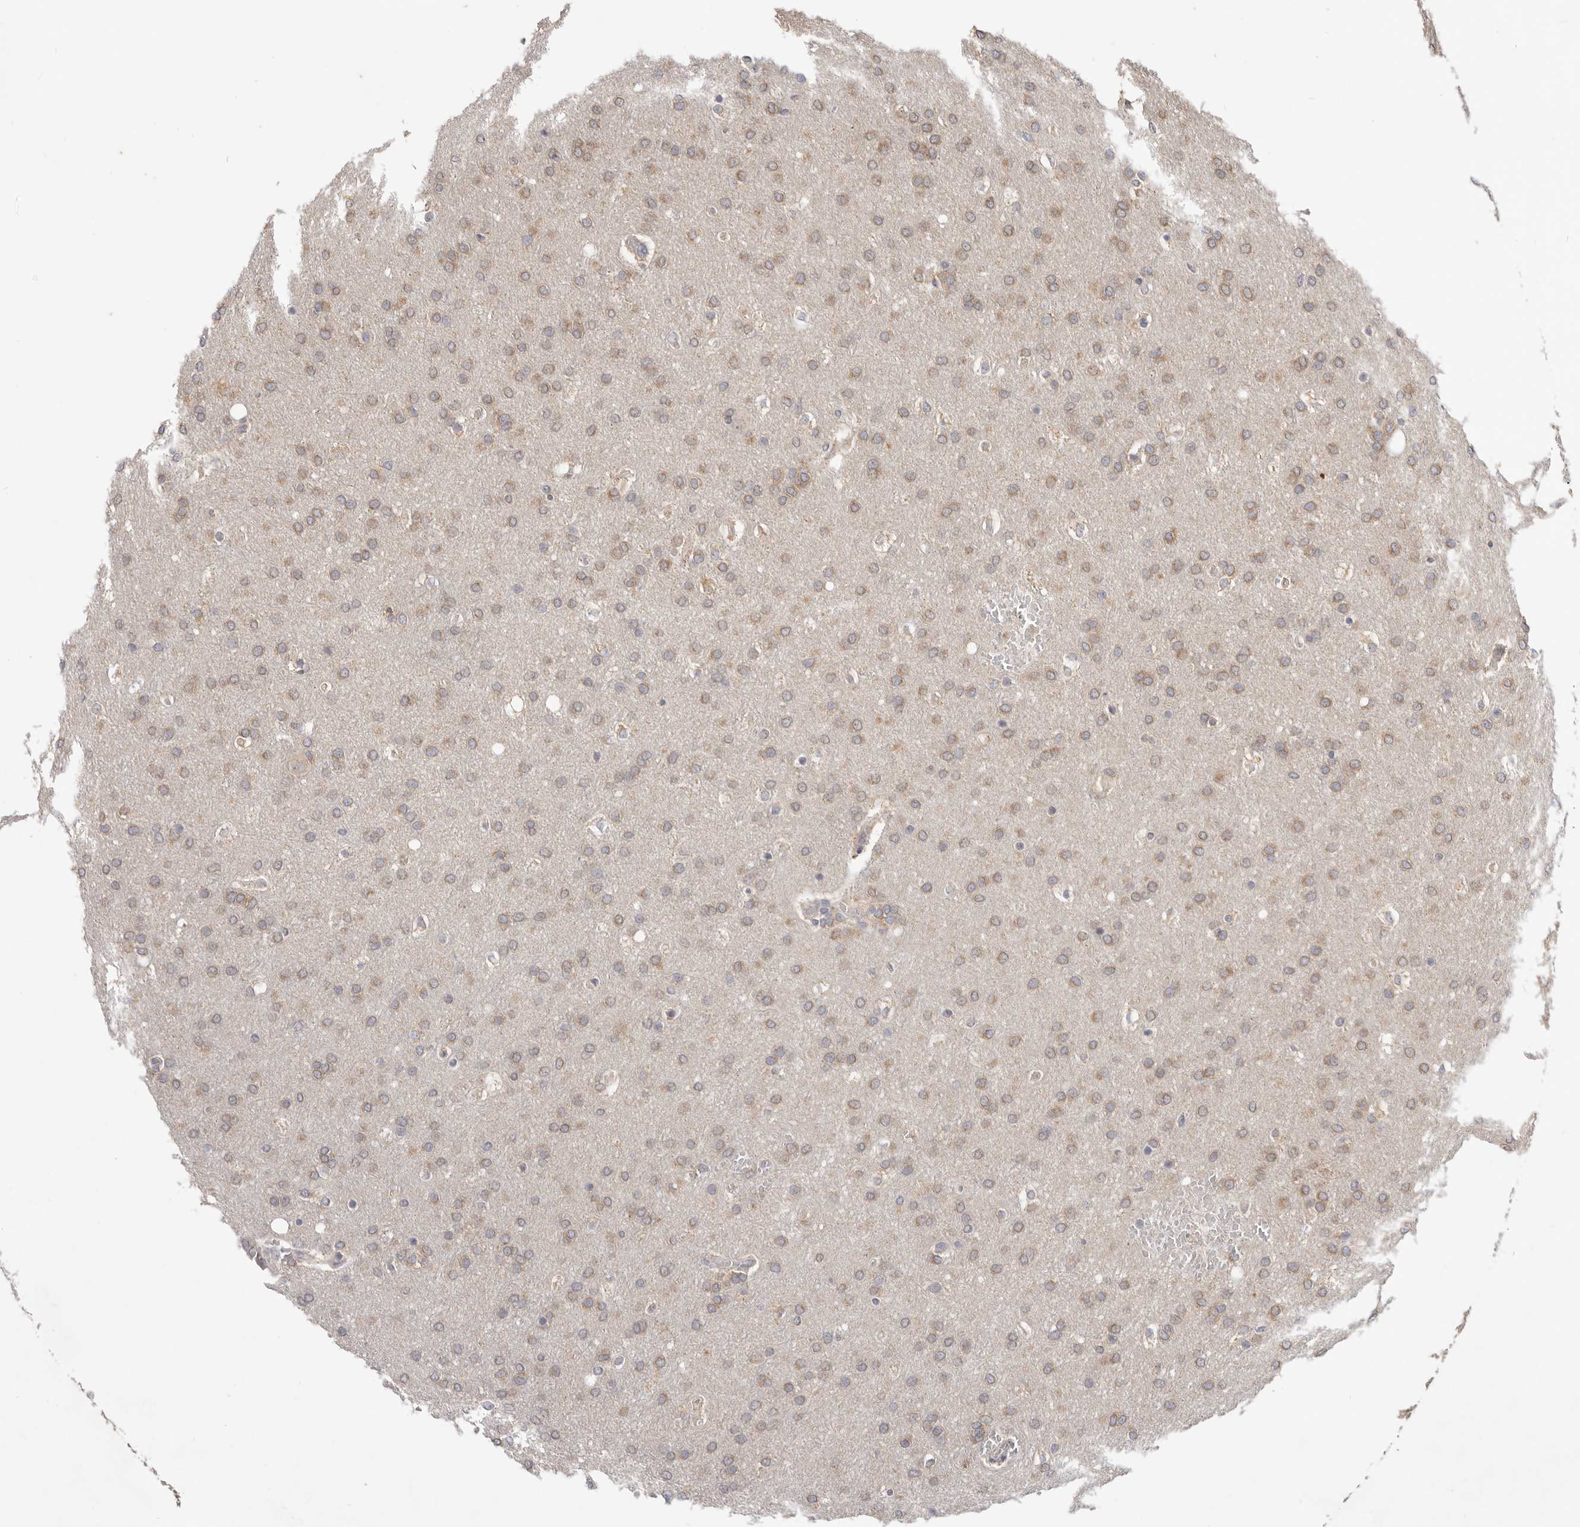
{"staining": {"intensity": "weak", "quantity": ">75%", "location": "cytoplasmic/membranous"}, "tissue": "glioma", "cell_type": "Tumor cells", "image_type": "cancer", "snomed": [{"axis": "morphology", "description": "Glioma, malignant, Low grade"}, {"axis": "topography", "description": "Brain"}], "caption": "Immunohistochemistry (DAB (3,3'-diaminobenzidine)) staining of low-grade glioma (malignant) shows weak cytoplasmic/membranous protein staining in approximately >75% of tumor cells.", "gene": "WDR77", "patient": {"sex": "female", "age": 37}}